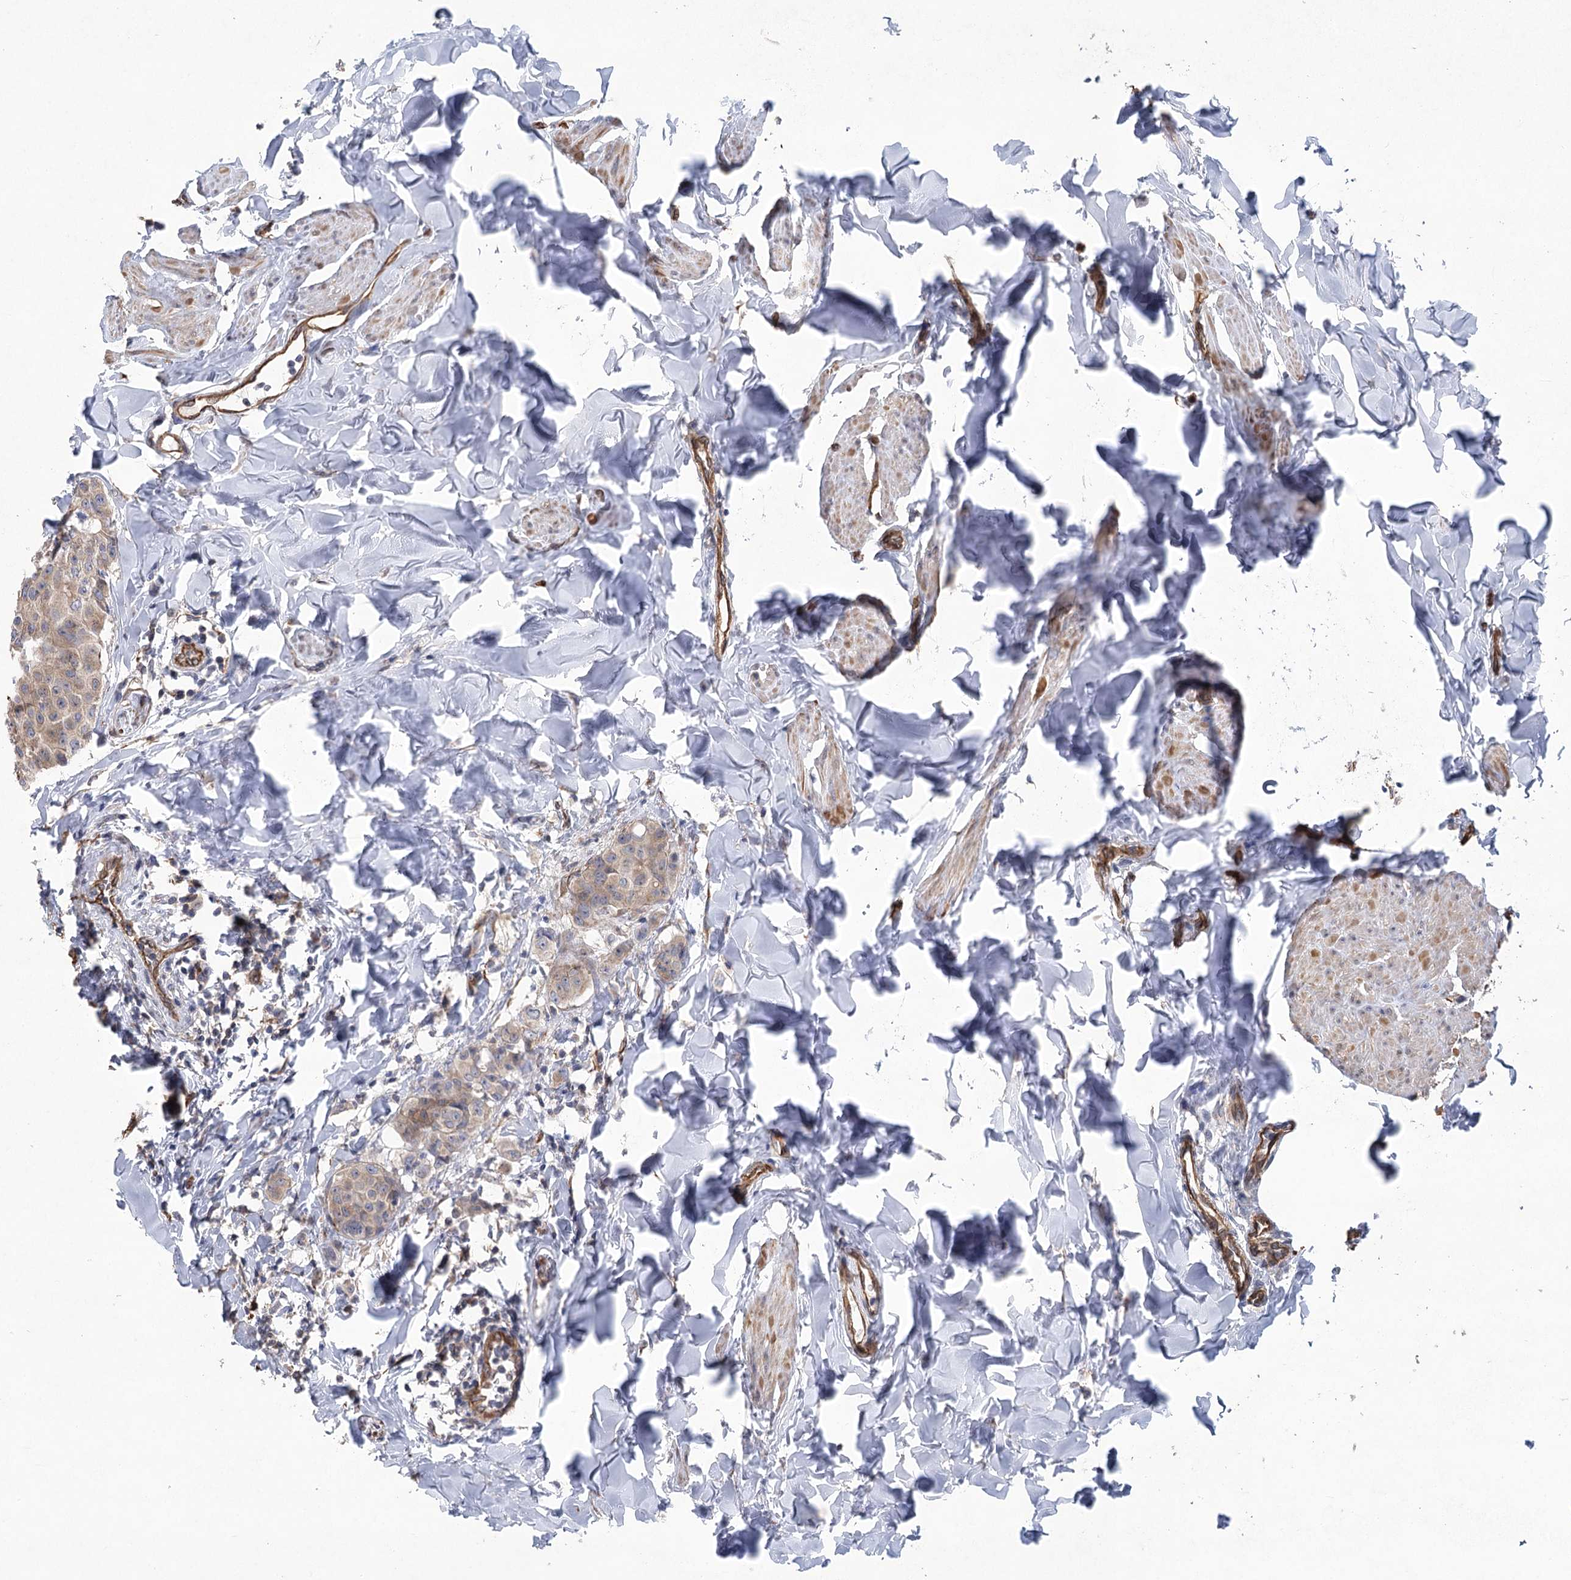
{"staining": {"intensity": "weak", "quantity": "<25%", "location": "cytoplasmic/membranous"}, "tissue": "breast cancer", "cell_type": "Tumor cells", "image_type": "cancer", "snomed": [{"axis": "morphology", "description": "Duct carcinoma"}, {"axis": "topography", "description": "Breast"}], "caption": "This image is of breast intraductal carcinoma stained with immunohistochemistry (IHC) to label a protein in brown with the nuclei are counter-stained blue. There is no expression in tumor cells.", "gene": "RWDD4", "patient": {"sex": "female", "age": 40}}